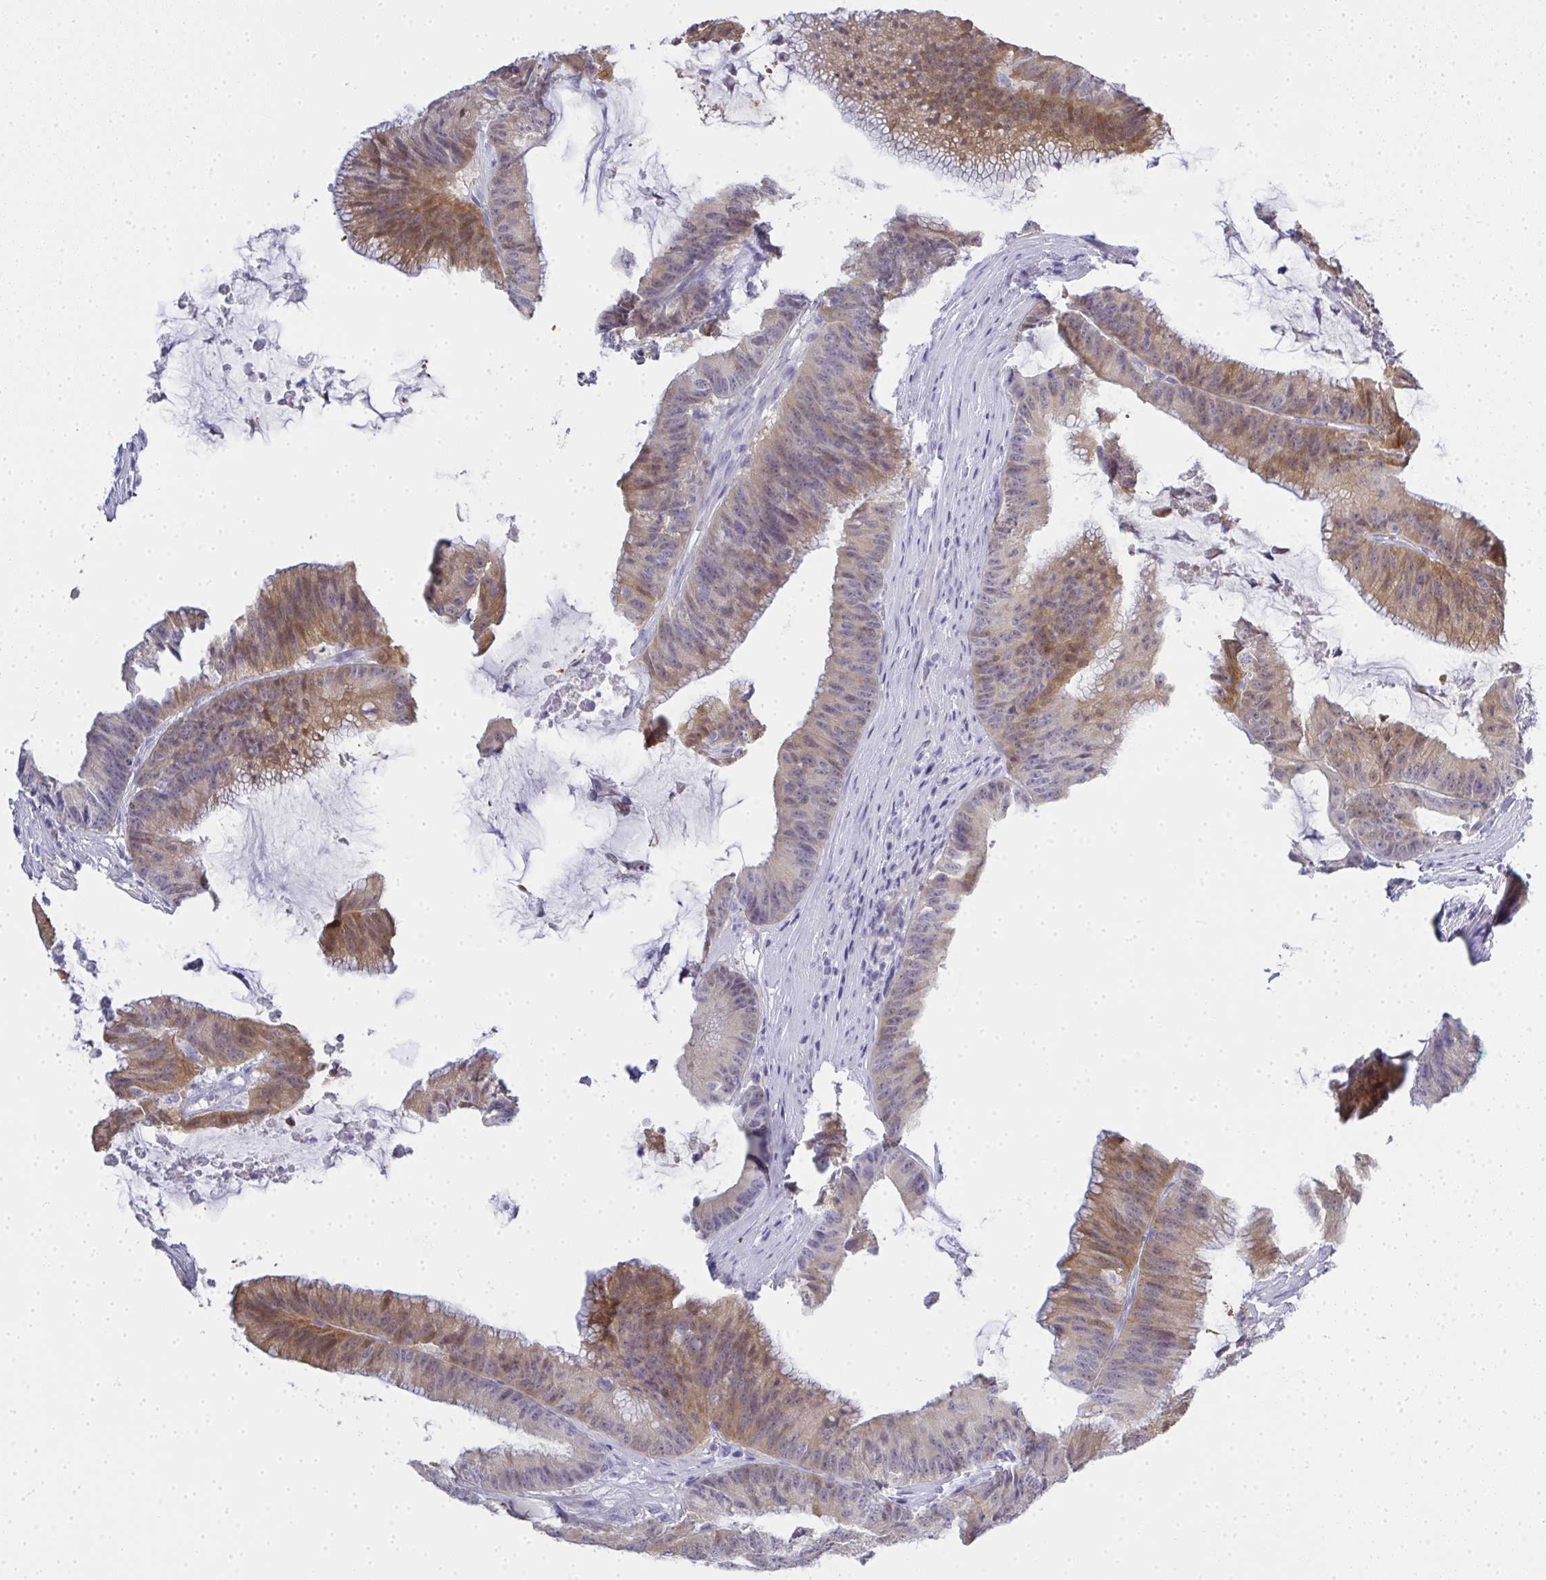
{"staining": {"intensity": "moderate", "quantity": "25%-75%", "location": "cytoplasmic/membranous,nuclear"}, "tissue": "colorectal cancer", "cell_type": "Tumor cells", "image_type": "cancer", "snomed": [{"axis": "morphology", "description": "Adenocarcinoma, NOS"}, {"axis": "topography", "description": "Colon"}], "caption": "The image shows immunohistochemical staining of colorectal adenocarcinoma. There is moderate cytoplasmic/membranous and nuclear staining is identified in about 25%-75% of tumor cells.", "gene": "GSDMB", "patient": {"sex": "female", "age": 78}}